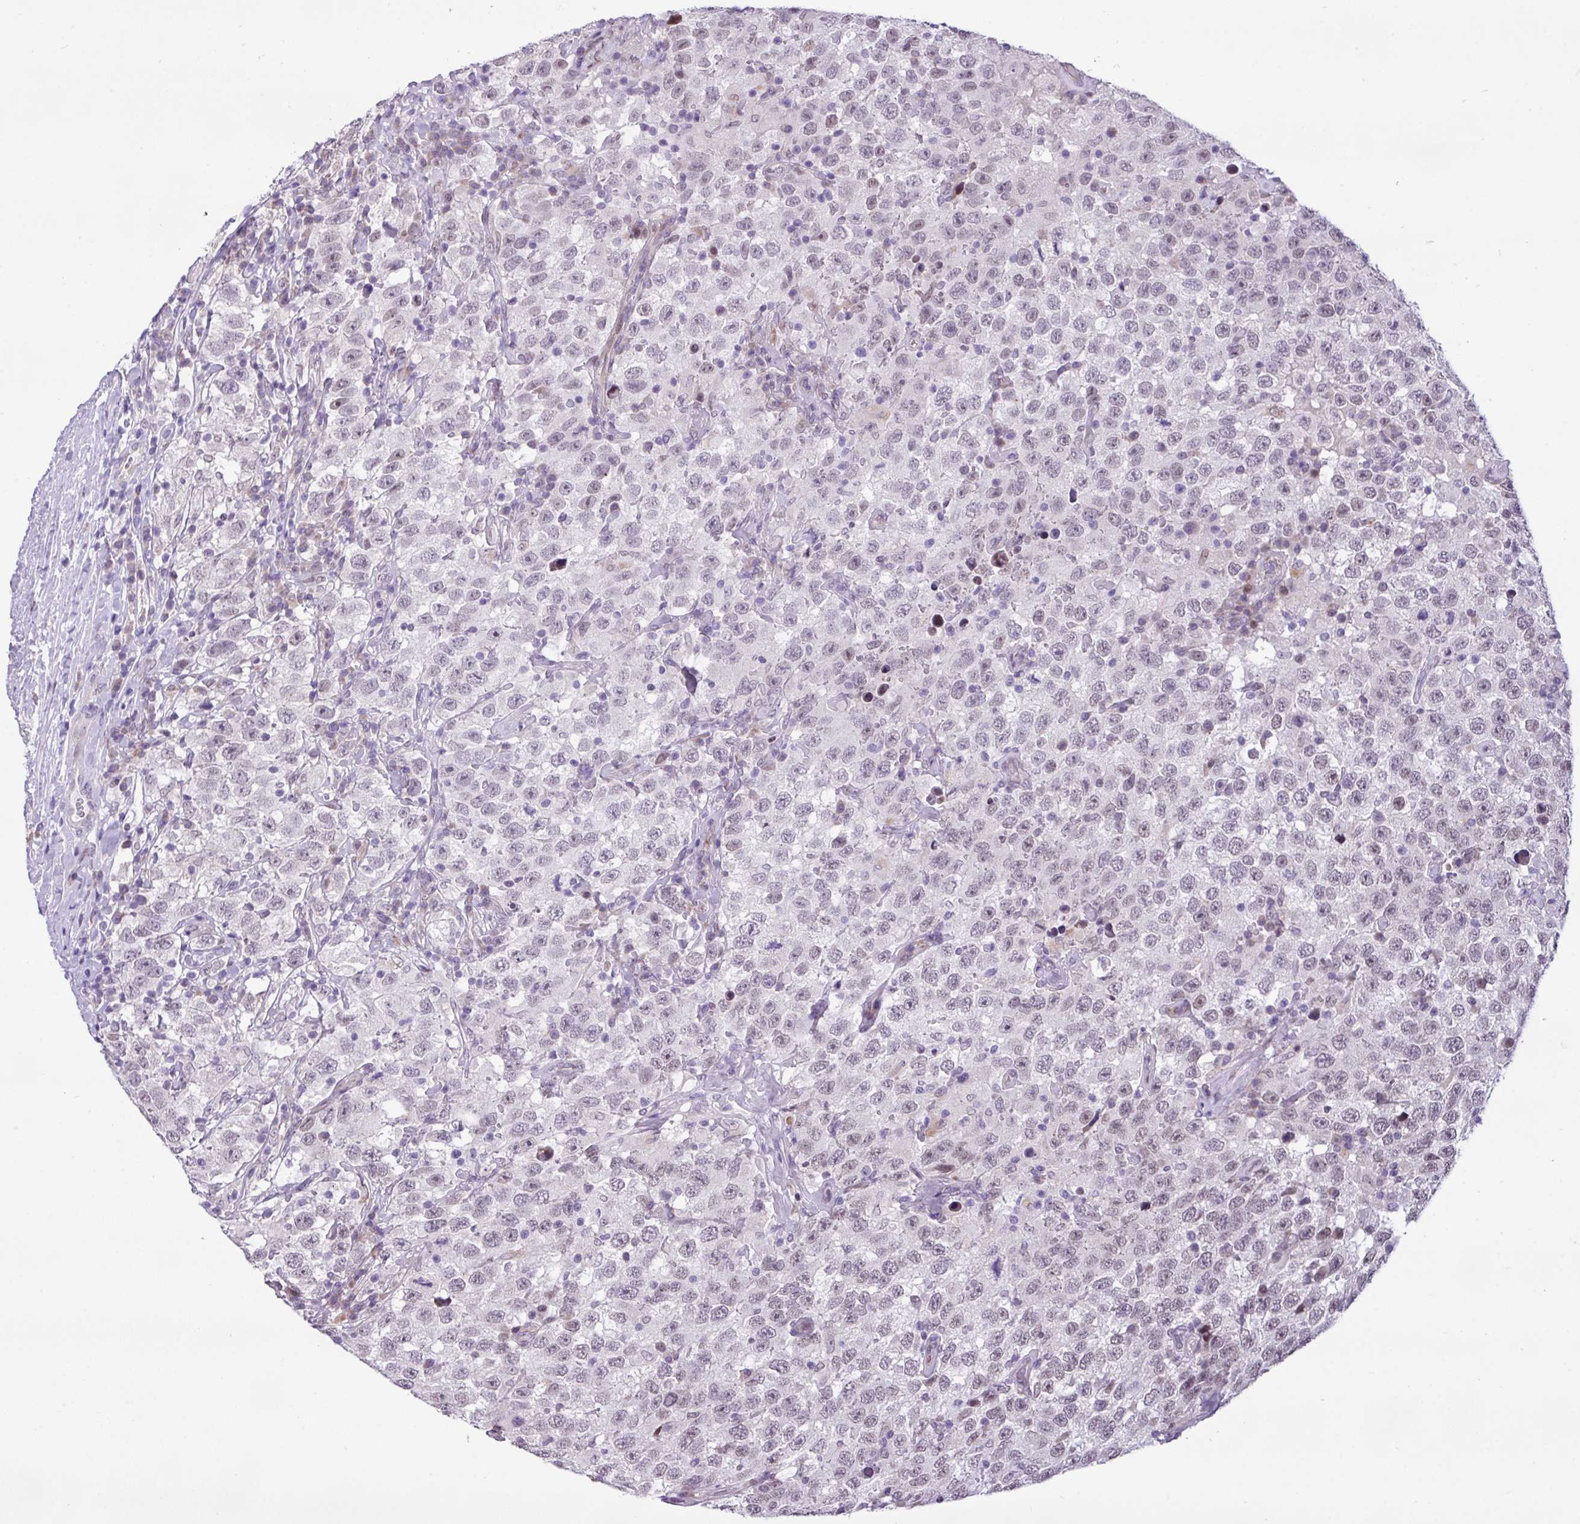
{"staining": {"intensity": "weak", "quantity": "25%-75%", "location": "nuclear"}, "tissue": "testis cancer", "cell_type": "Tumor cells", "image_type": "cancer", "snomed": [{"axis": "morphology", "description": "Seminoma, NOS"}, {"axis": "topography", "description": "Testis"}], "caption": "Protein staining of testis cancer (seminoma) tissue shows weak nuclear staining in approximately 25%-75% of tumor cells.", "gene": "ZNF354A", "patient": {"sex": "male", "age": 41}}